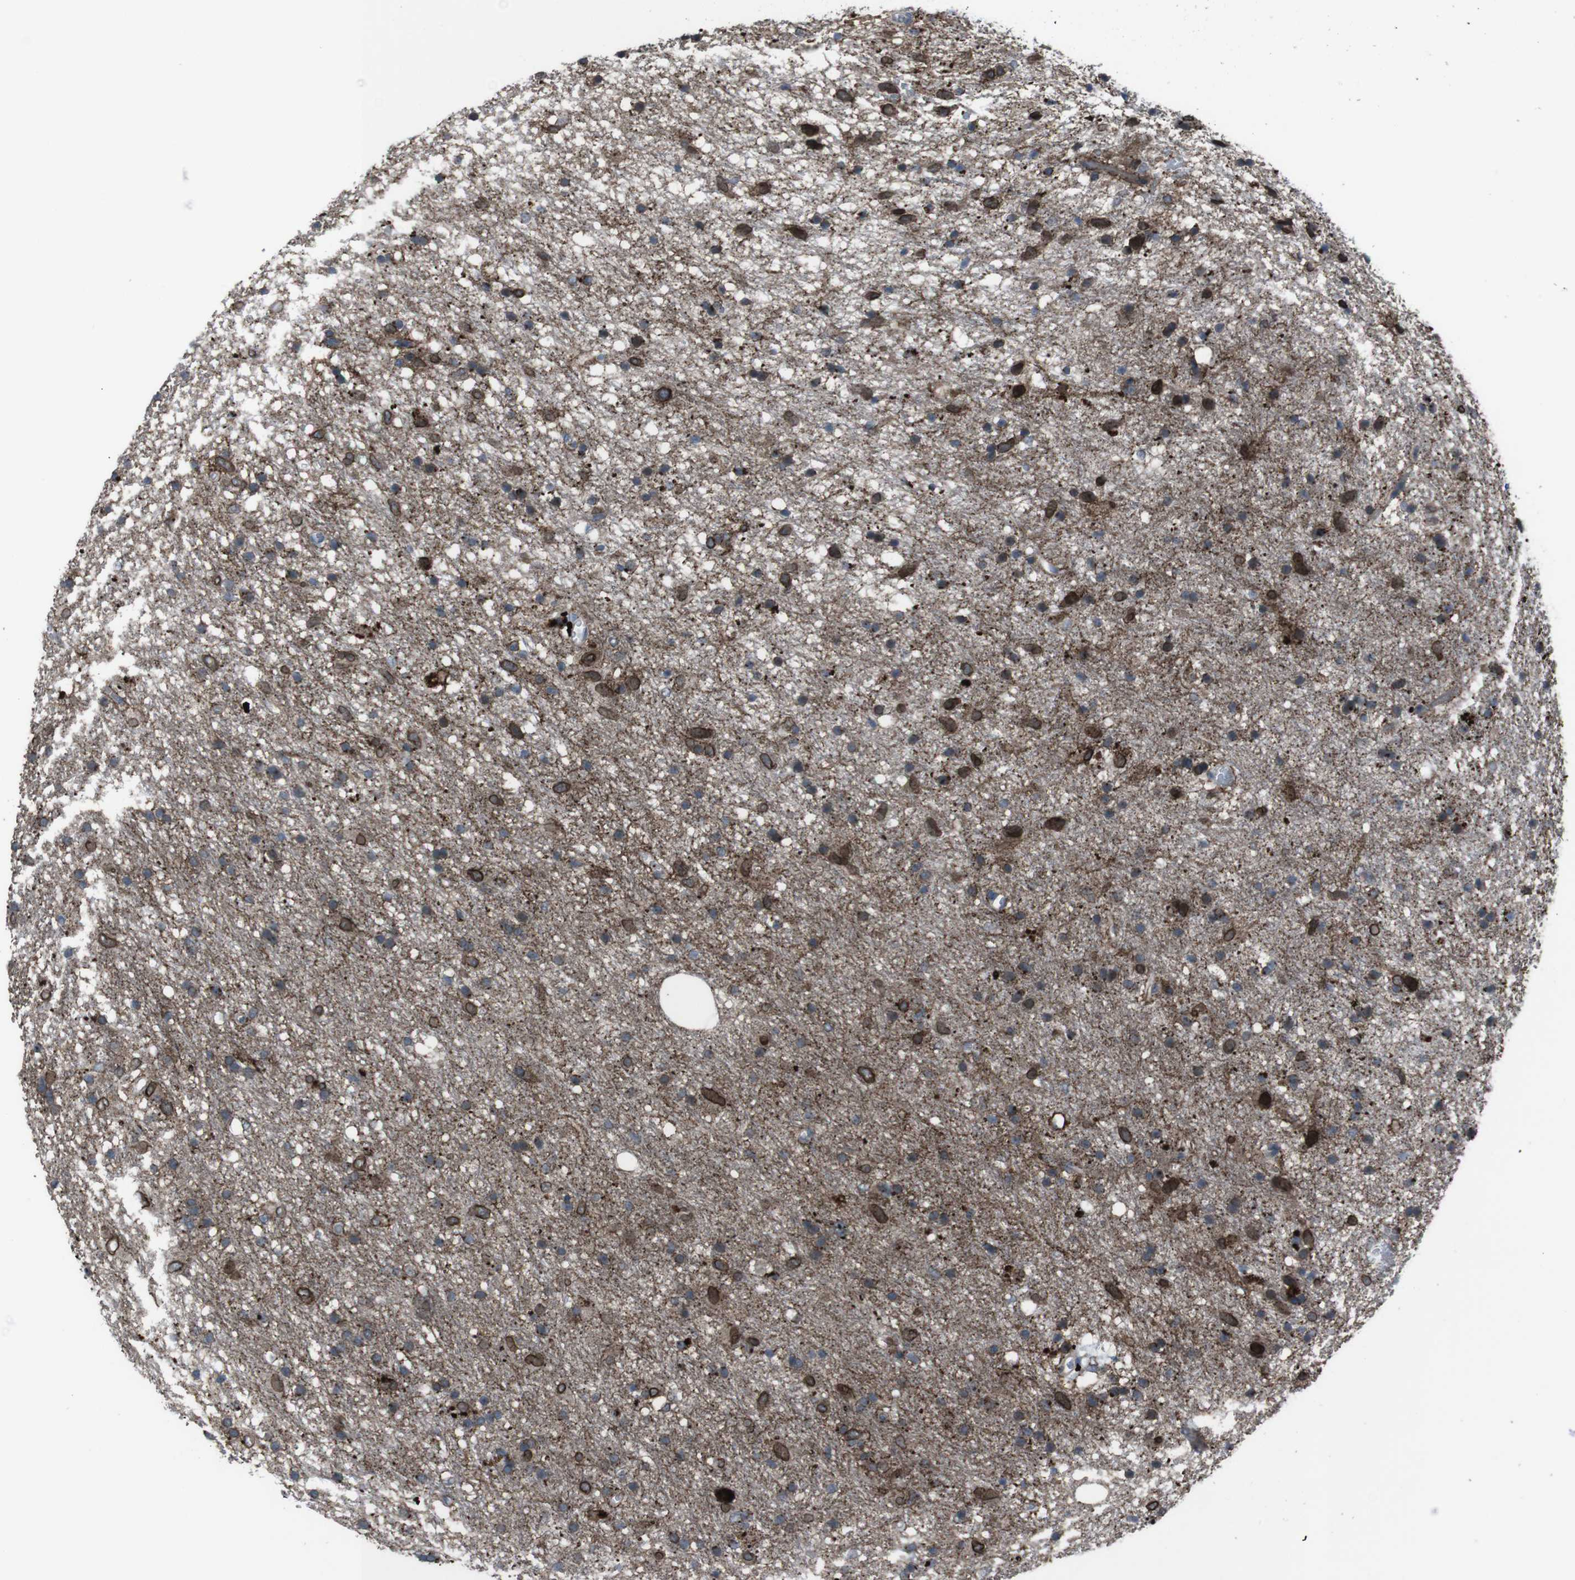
{"staining": {"intensity": "strong", "quantity": "25%-75%", "location": "cytoplasmic/membranous,nuclear"}, "tissue": "glioma", "cell_type": "Tumor cells", "image_type": "cancer", "snomed": [{"axis": "morphology", "description": "Glioma, malignant, Low grade"}, {"axis": "topography", "description": "Brain"}], "caption": "Human glioma stained with a protein marker exhibits strong staining in tumor cells.", "gene": "EFNA5", "patient": {"sex": "male", "age": 77}}